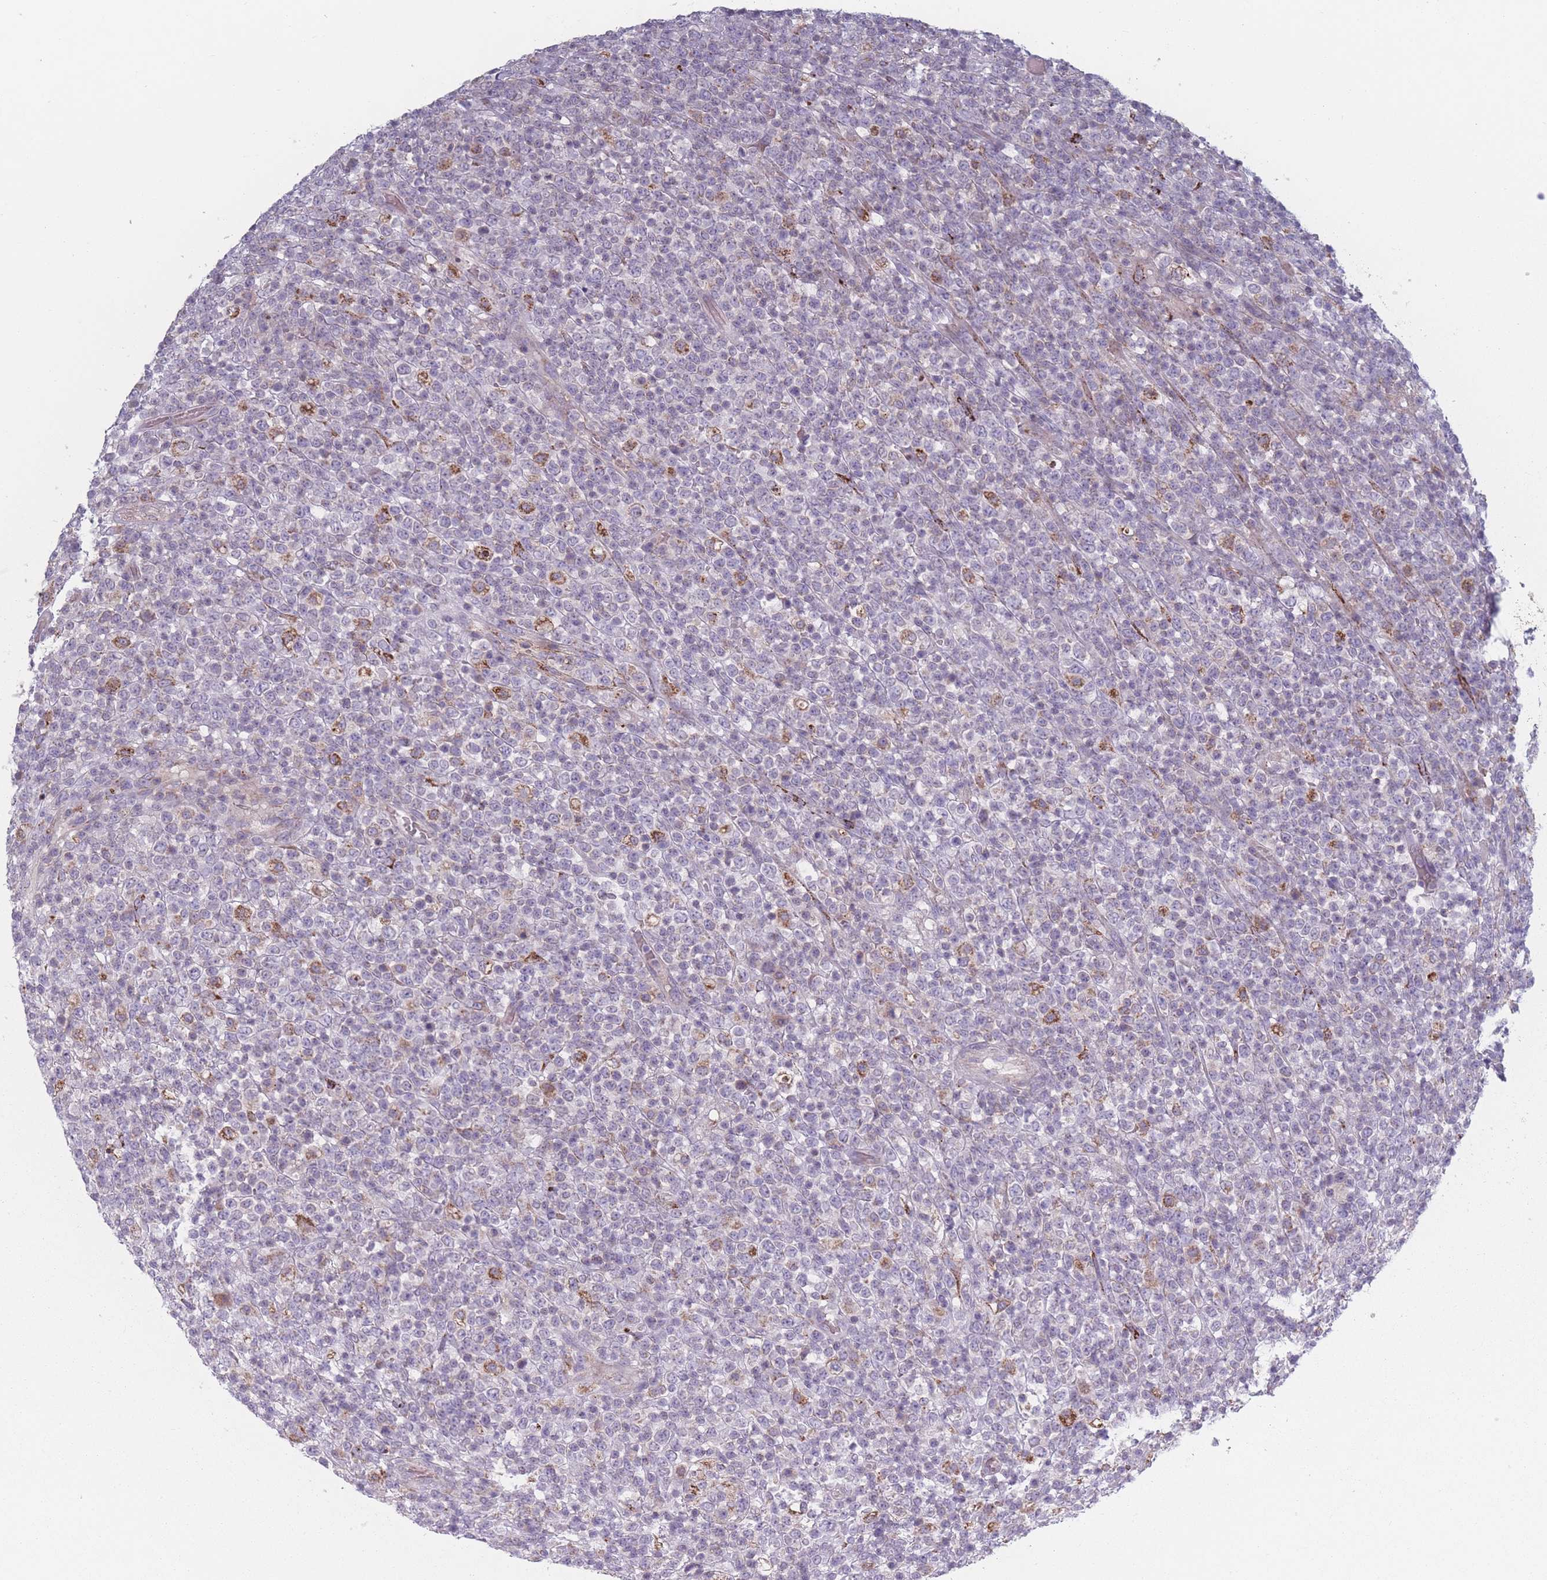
{"staining": {"intensity": "negative", "quantity": "none", "location": "none"}, "tissue": "lymphoma", "cell_type": "Tumor cells", "image_type": "cancer", "snomed": [{"axis": "morphology", "description": "Malignant lymphoma, non-Hodgkin's type, High grade"}, {"axis": "topography", "description": "Colon"}], "caption": "There is no significant staining in tumor cells of lymphoma.", "gene": "PEX11B", "patient": {"sex": "female", "age": 53}}